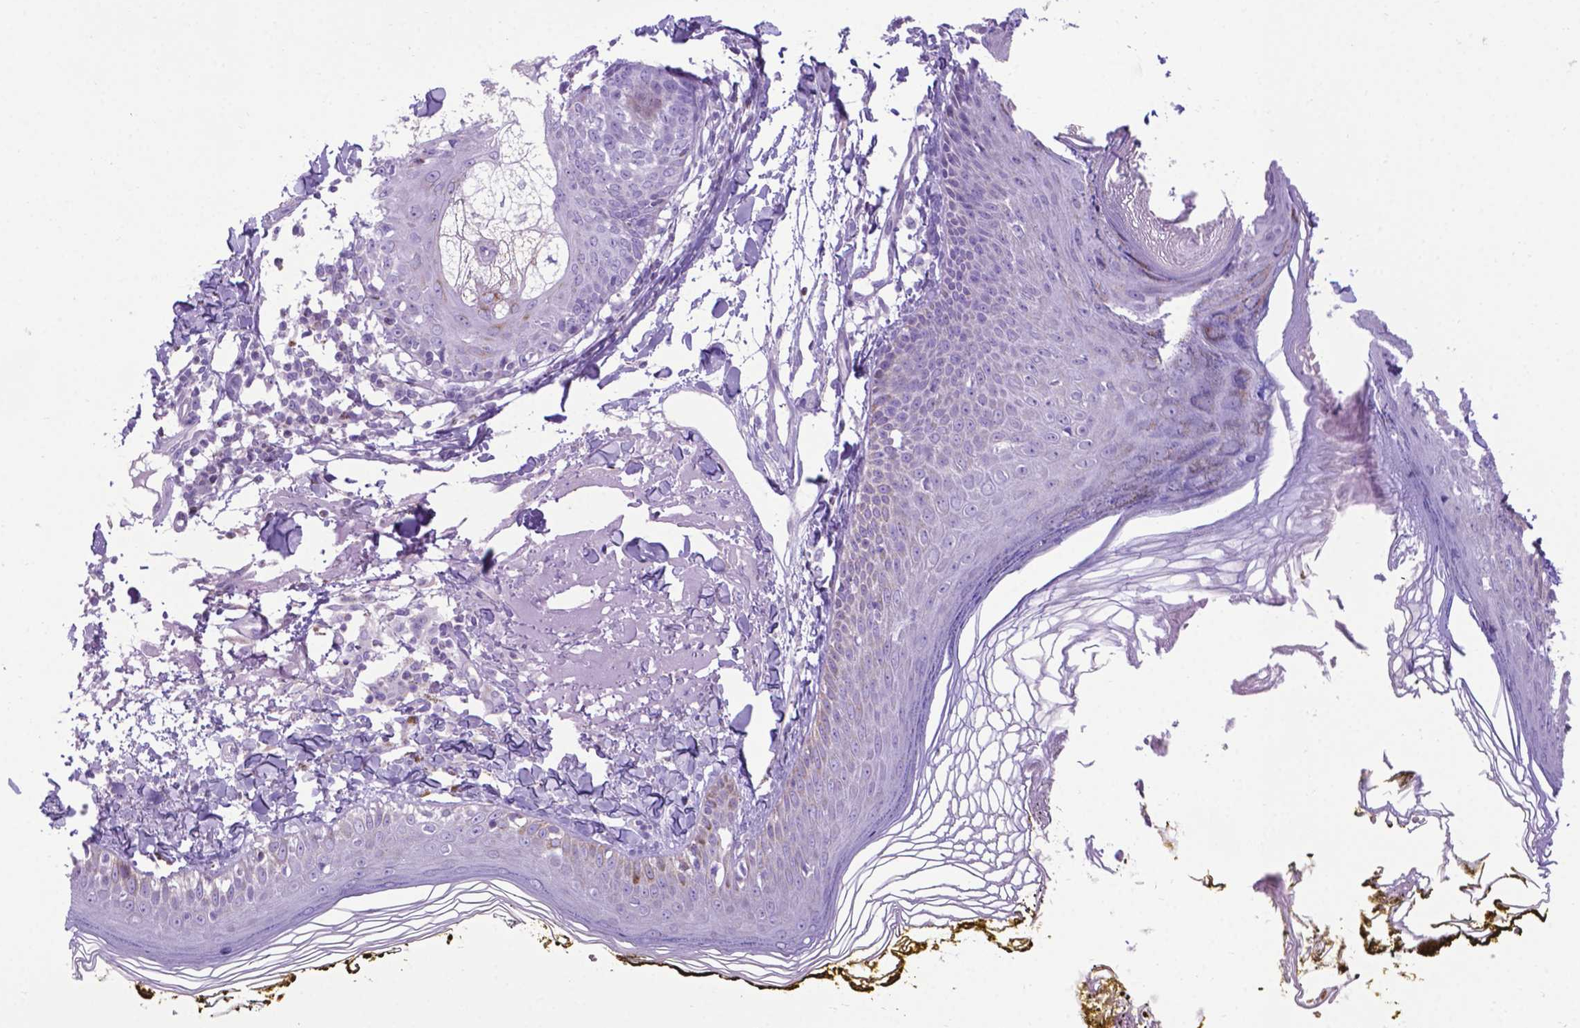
{"staining": {"intensity": "negative", "quantity": "none", "location": "none"}, "tissue": "skin", "cell_type": "Fibroblasts", "image_type": "normal", "snomed": [{"axis": "morphology", "description": "Normal tissue, NOS"}, {"axis": "topography", "description": "Skin"}], "caption": "The histopathology image displays no significant expression in fibroblasts of skin.", "gene": "POU3F3", "patient": {"sex": "male", "age": 76}}